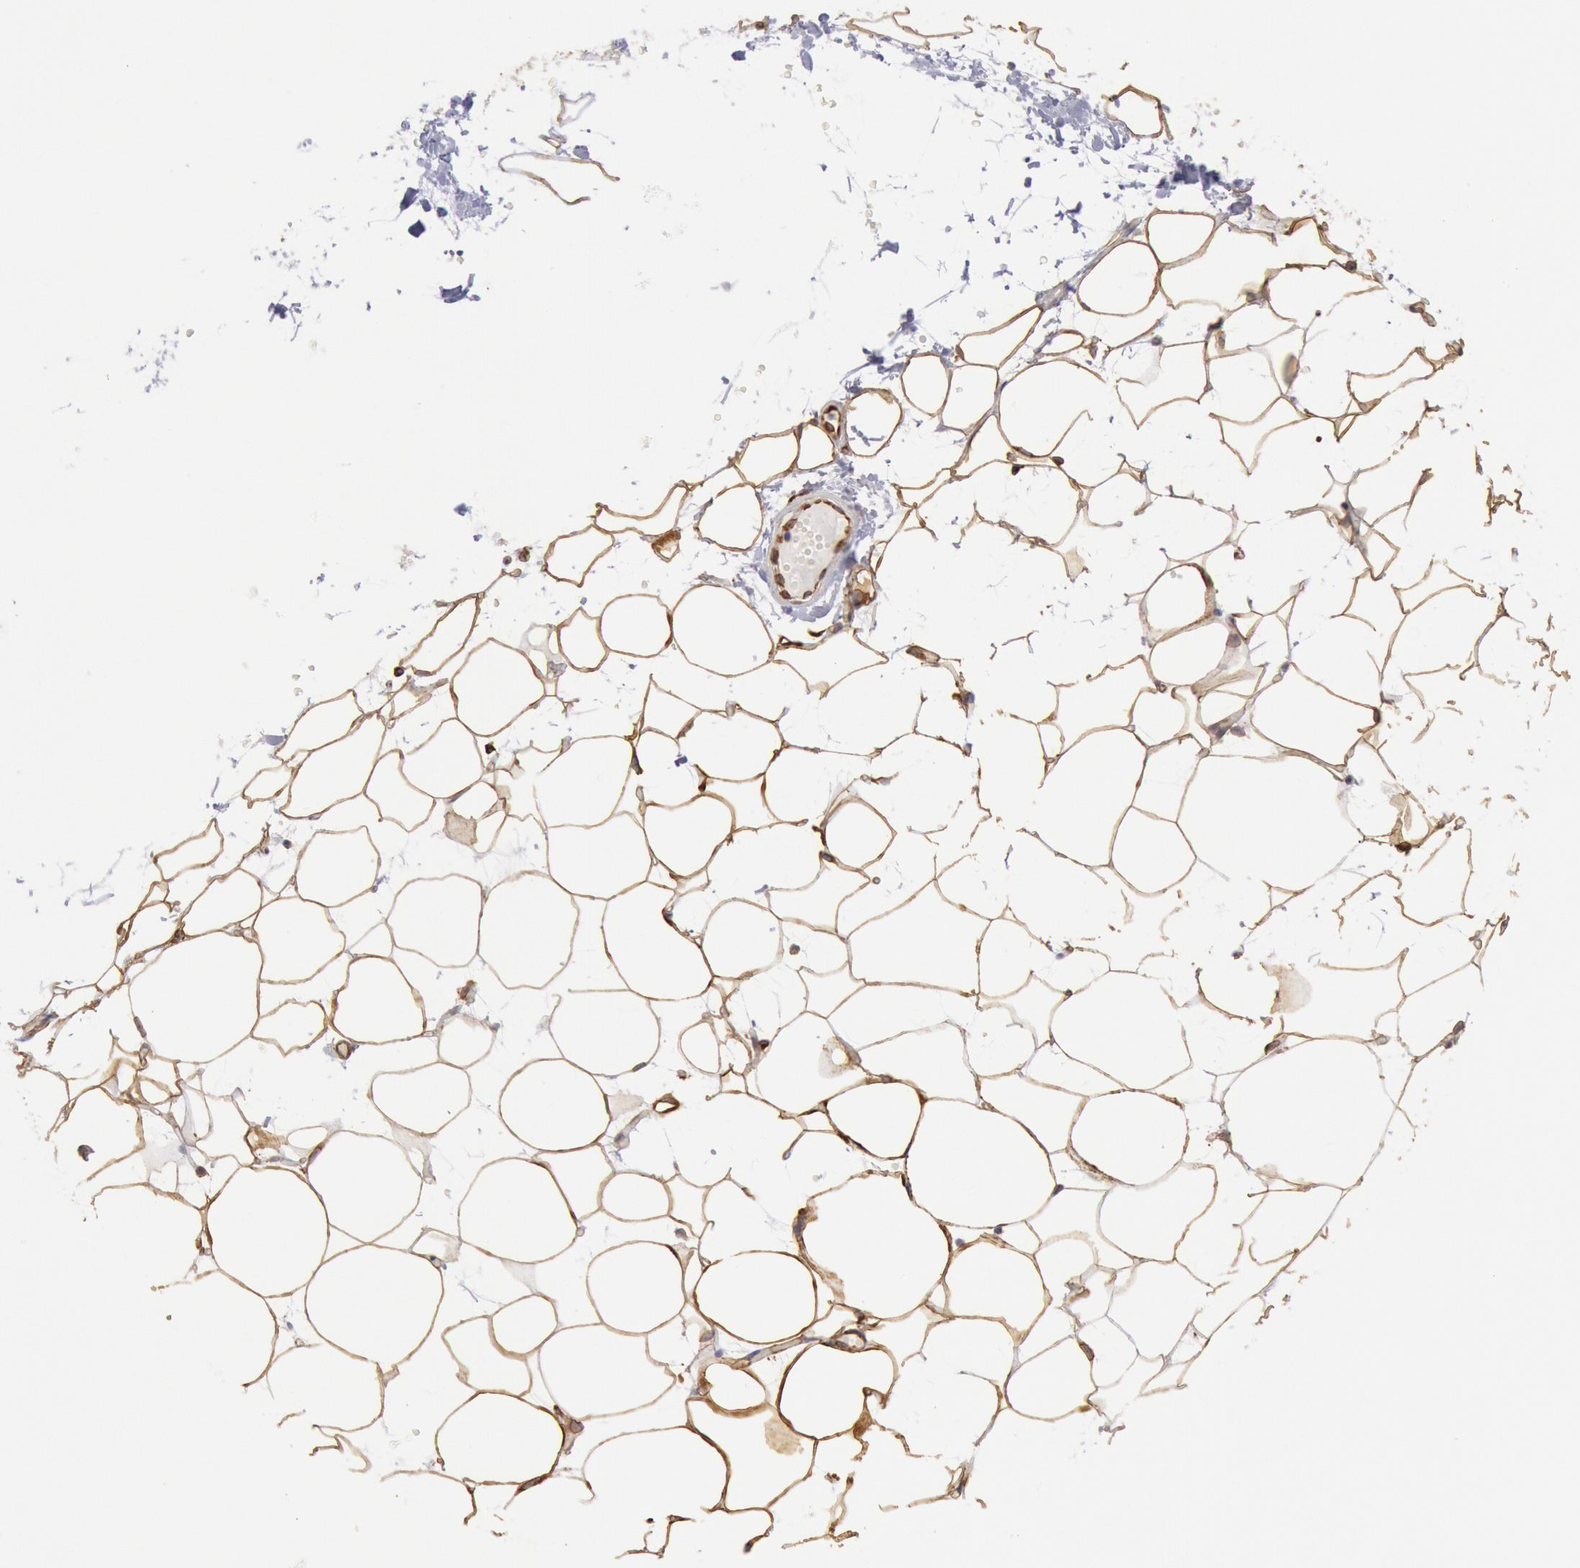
{"staining": {"intensity": "moderate", "quantity": ">75%", "location": "cytoplasmic/membranous"}, "tissue": "adipose tissue", "cell_type": "Adipocytes", "image_type": "normal", "snomed": [{"axis": "morphology", "description": "Normal tissue, NOS"}, {"axis": "morphology", "description": "Fibrosis, NOS"}, {"axis": "topography", "description": "Breast"}], "caption": "Adipose tissue stained for a protein displays moderate cytoplasmic/membranous positivity in adipocytes. The protein is shown in brown color, while the nuclei are stained blue.", "gene": "RNF139", "patient": {"sex": "female", "age": 24}}